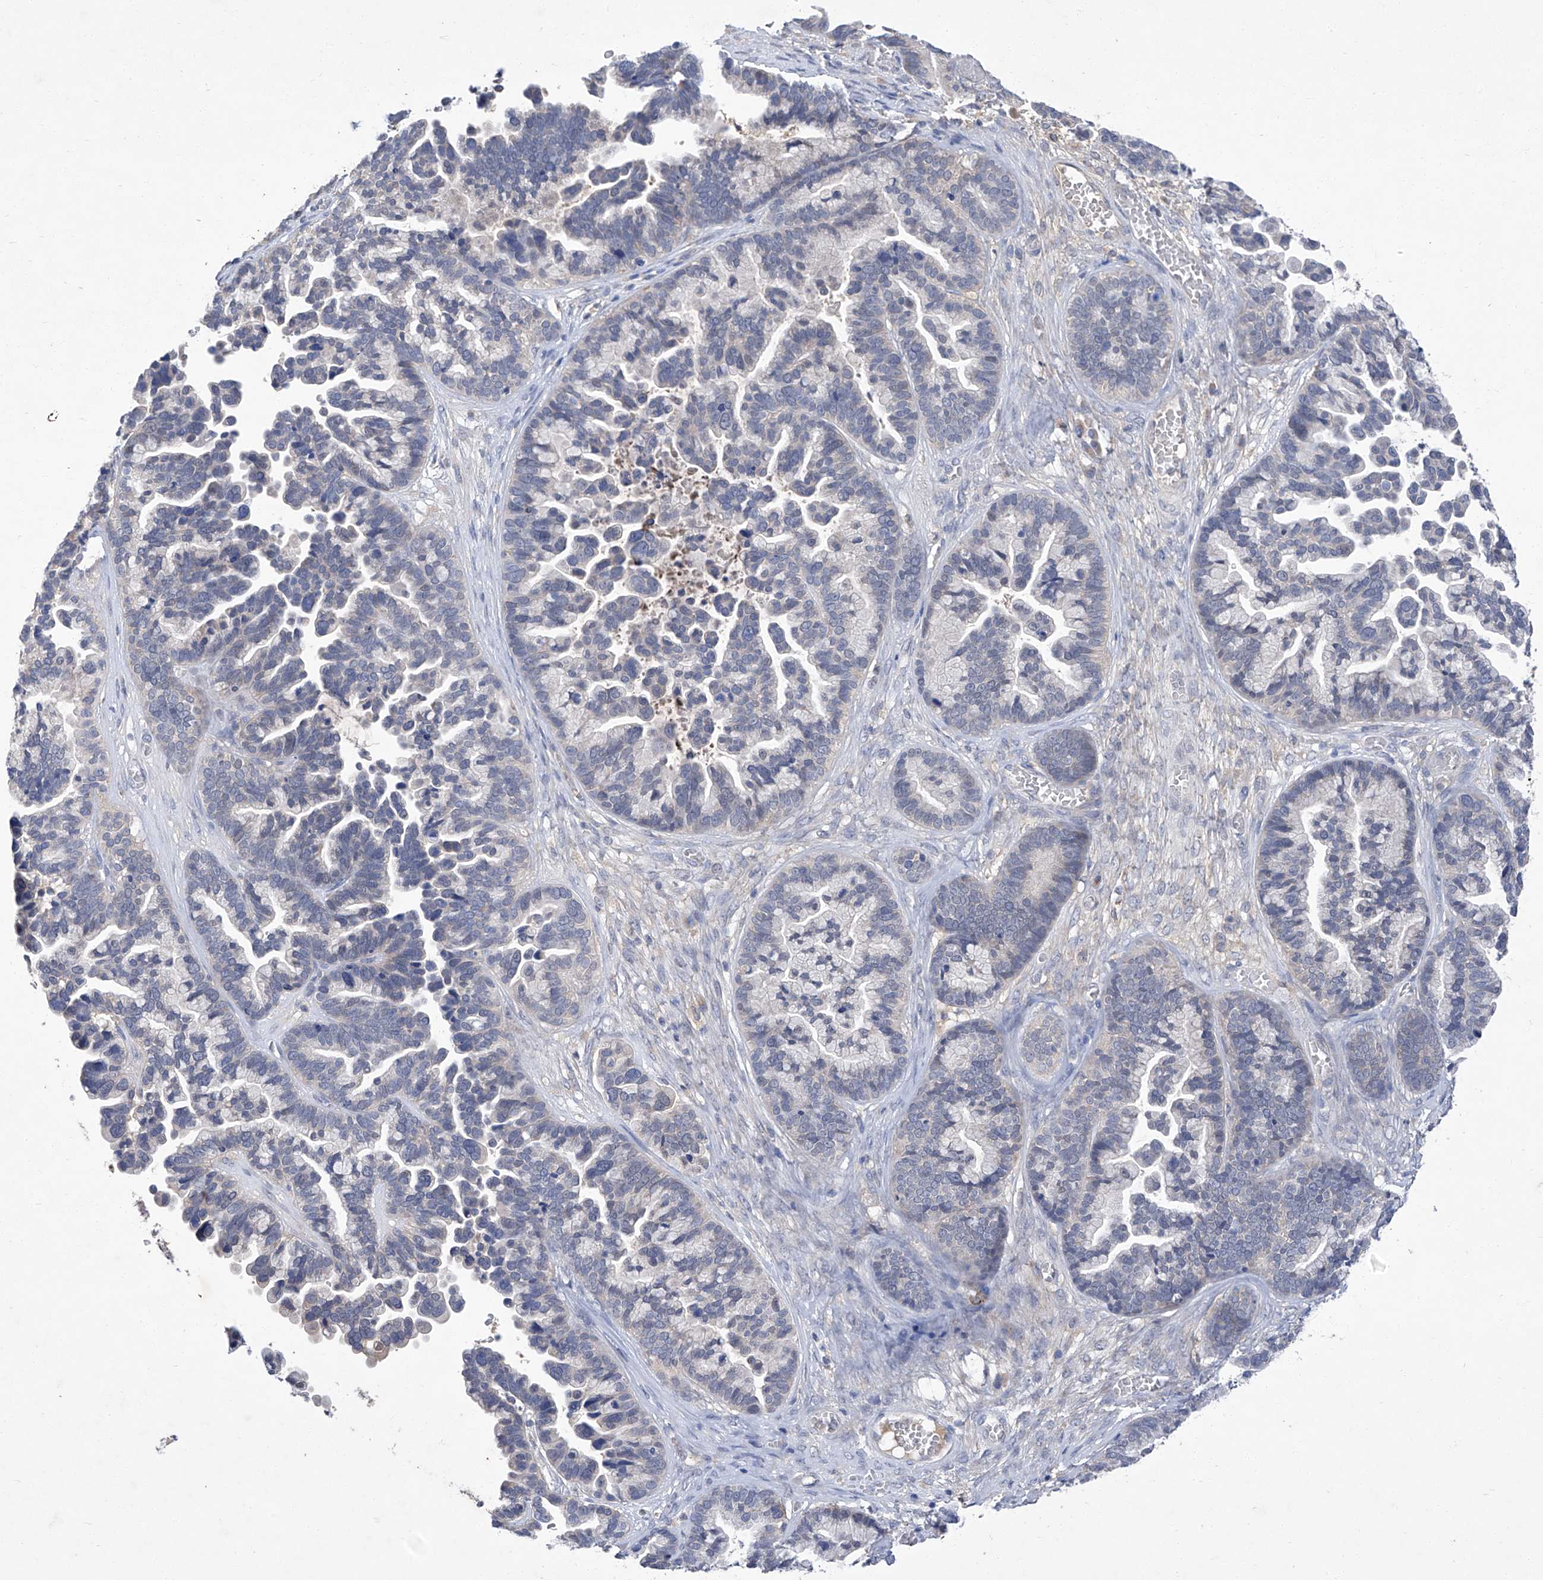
{"staining": {"intensity": "negative", "quantity": "none", "location": "none"}, "tissue": "ovarian cancer", "cell_type": "Tumor cells", "image_type": "cancer", "snomed": [{"axis": "morphology", "description": "Cystadenocarcinoma, serous, NOS"}, {"axis": "topography", "description": "Ovary"}], "caption": "Micrograph shows no significant protein positivity in tumor cells of serous cystadenocarcinoma (ovarian).", "gene": "SBK2", "patient": {"sex": "female", "age": 56}}